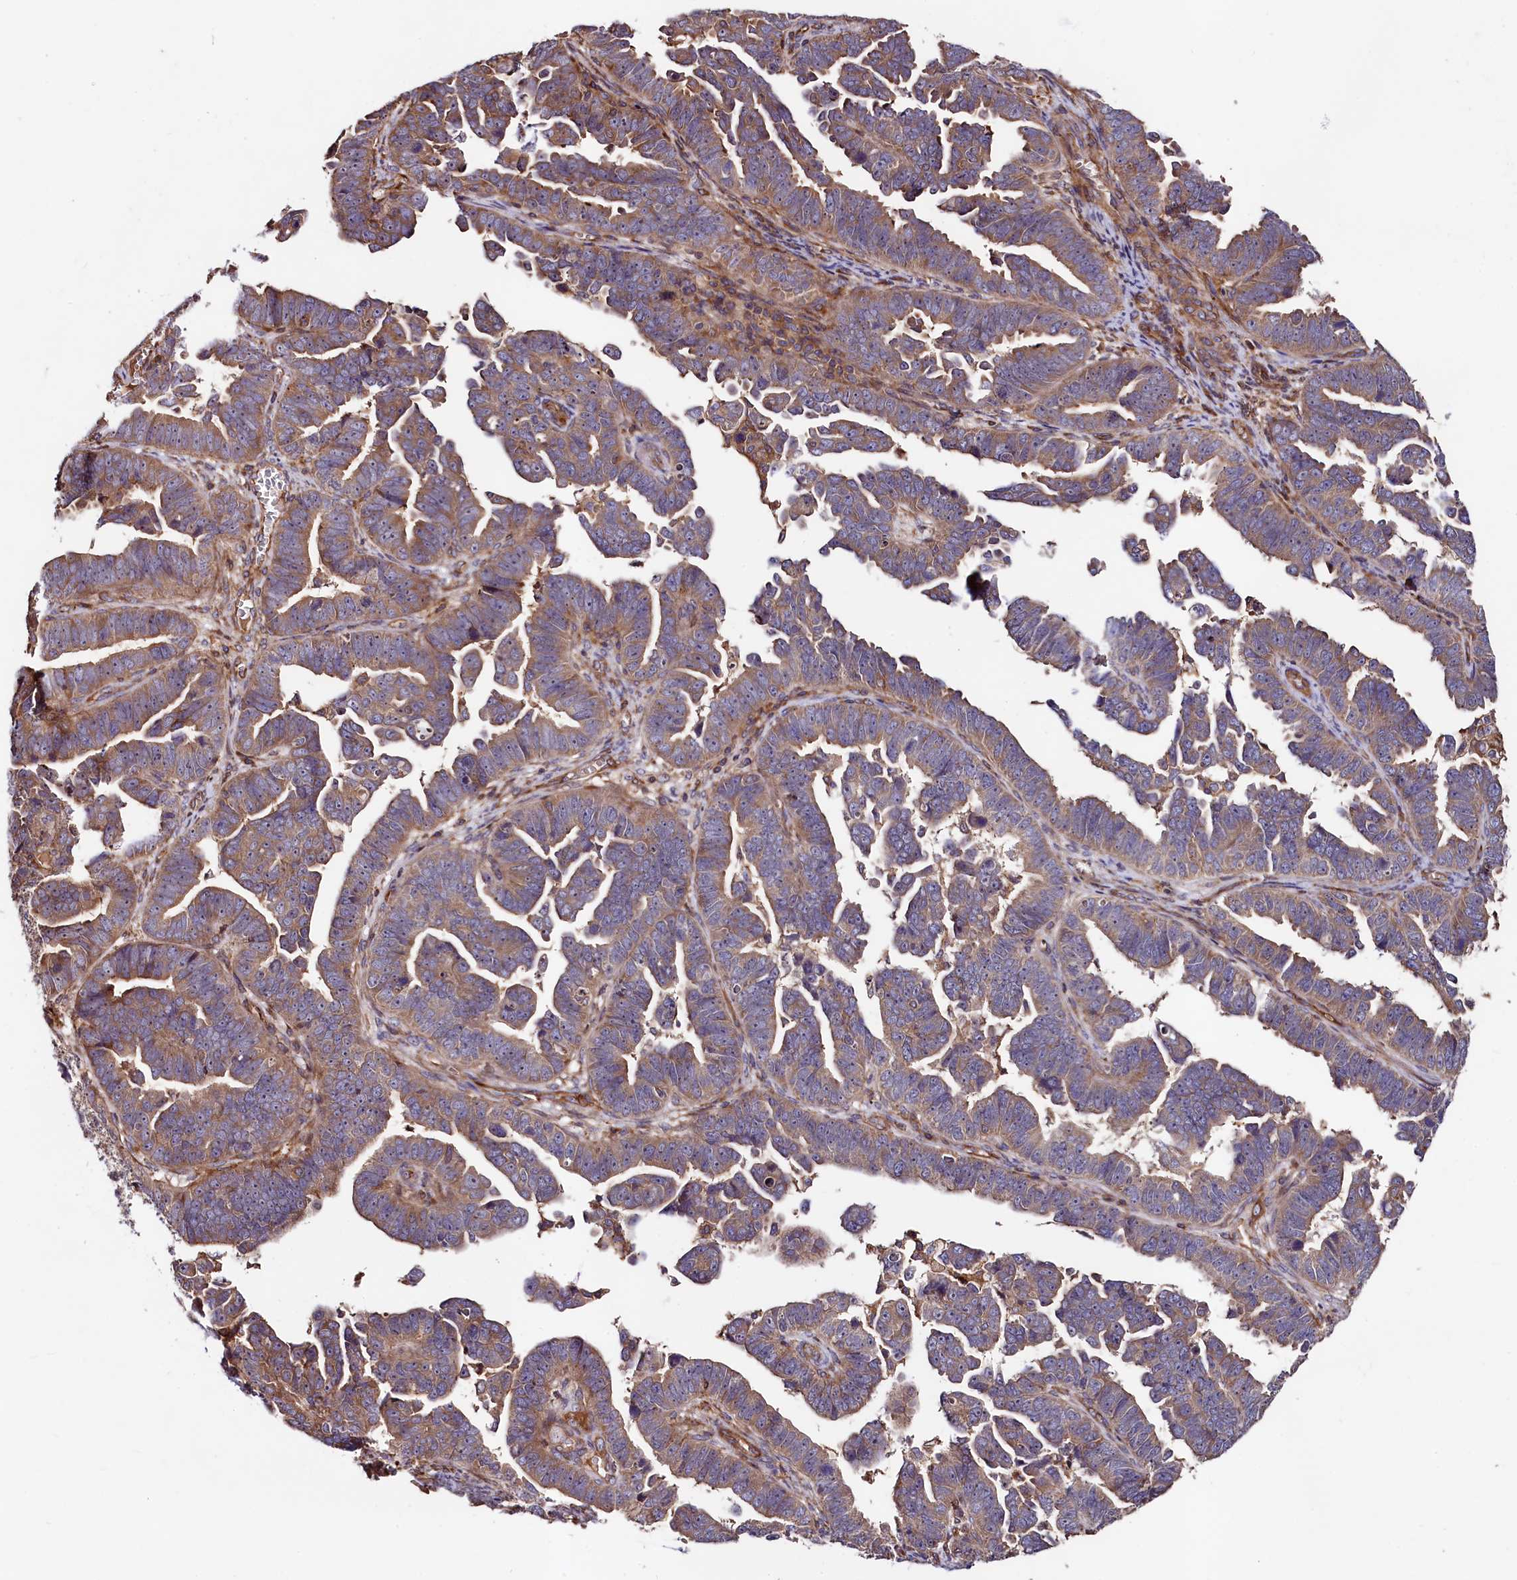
{"staining": {"intensity": "moderate", "quantity": "25%-75%", "location": "cytoplasmic/membranous"}, "tissue": "endometrial cancer", "cell_type": "Tumor cells", "image_type": "cancer", "snomed": [{"axis": "morphology", "description": "Adenocarcinoma, NOS"}, {"axis": "topography", "description": "Endometrium"}], "caption": "Approximately 25%-75% of tumor cells in adenocarcinoma (endometrial) exhibit moderate cytoplasmic/membranous protein positivity as visualized by brown immunohistochemical staining.", "gene": "KLHDC4", "patient": {"sex": "female", "age": 75}}